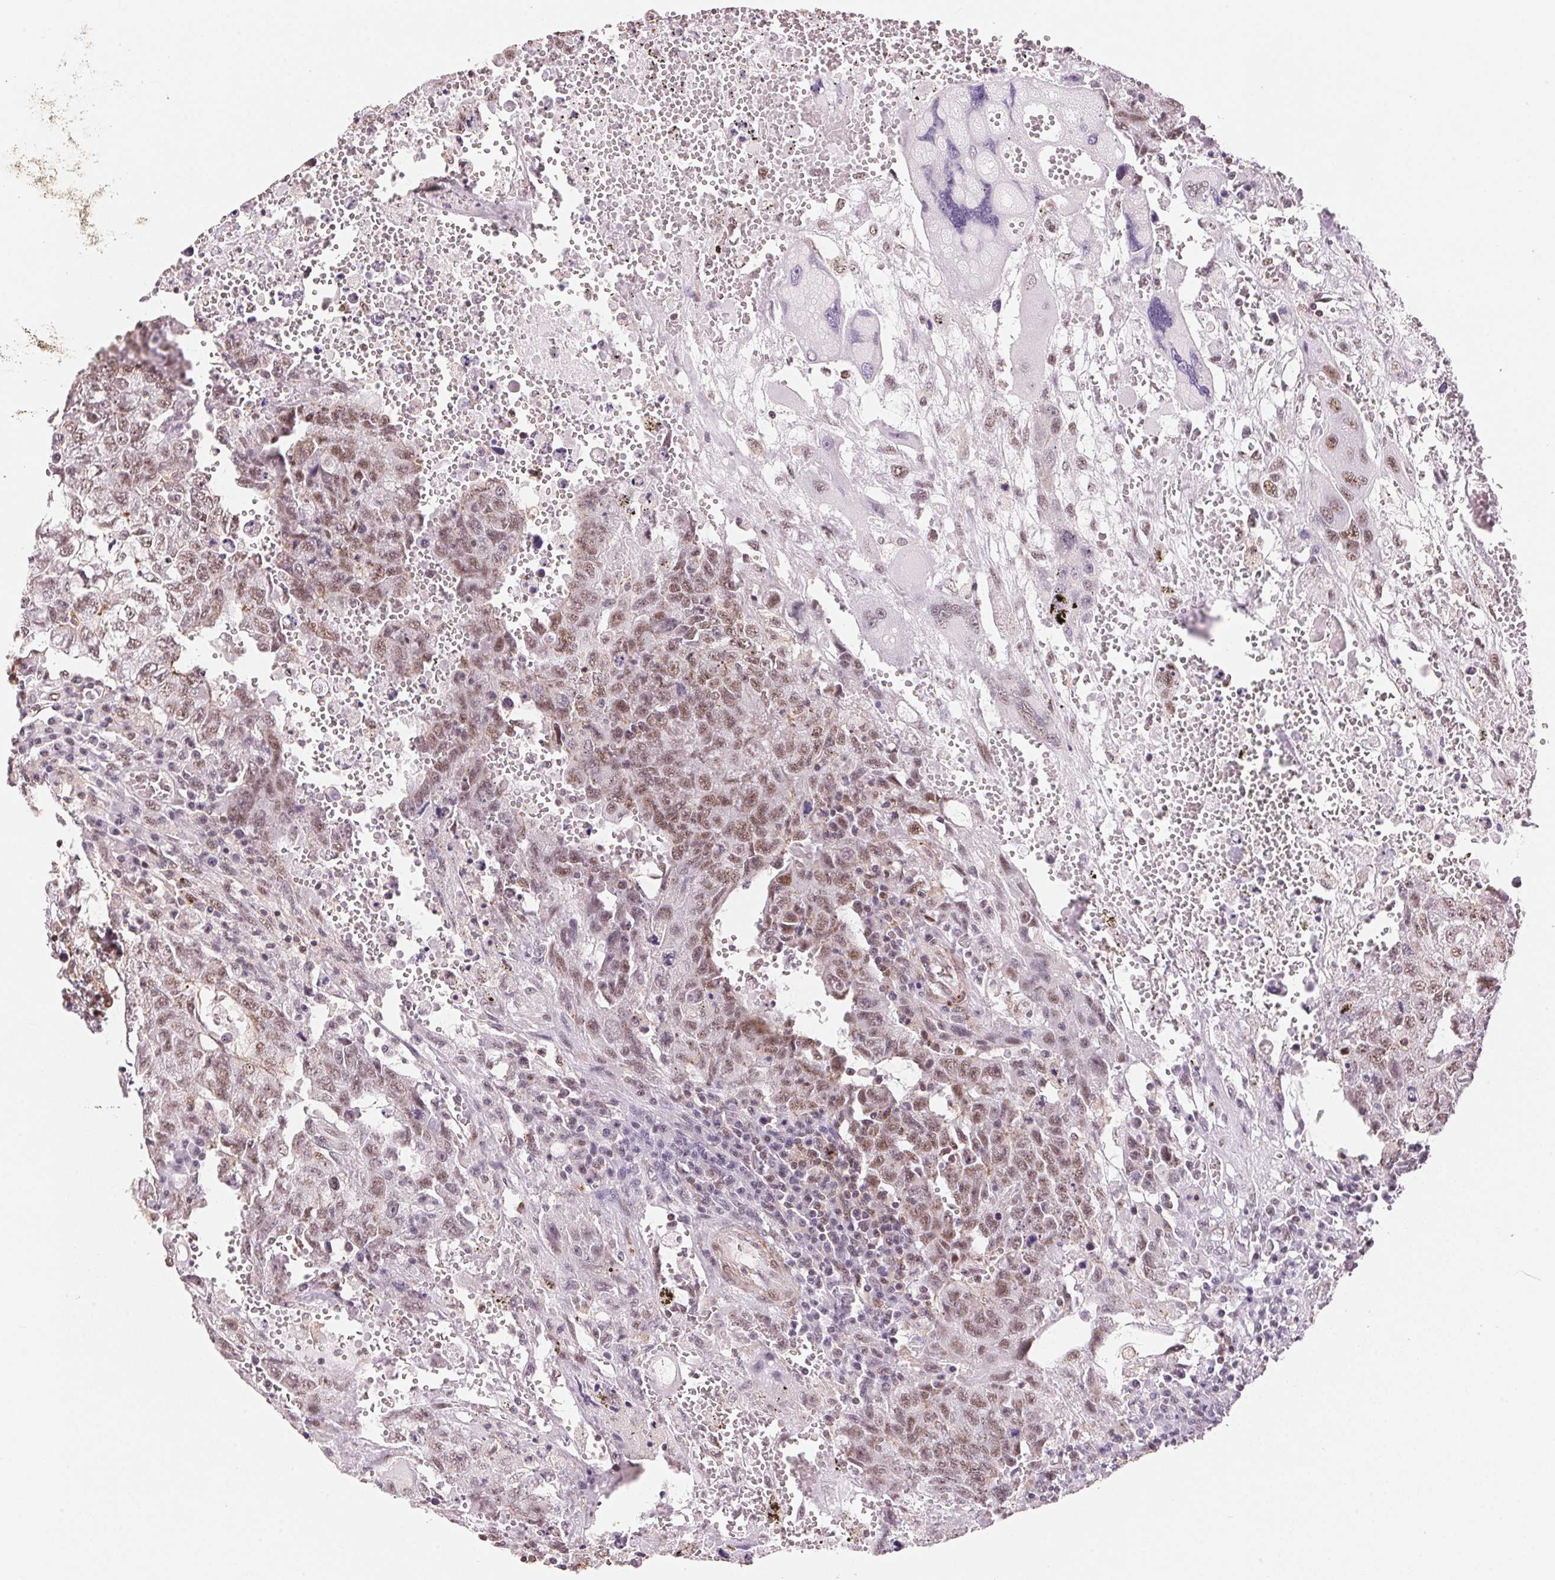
{"staining": {"intensity": "moderate", "quantity": ">75%", "location": "nuclear"}, "tissue": "testis cancer", "cell_type": "Tumor cells", "image_type": "cancer", "snomed": [{"axis": "morphology", "description": "Carcinoma, Embryonal, NOS"}, {"axis": "topography", "description": "Testis"}], "caption": "Testis embryonal carcinoma tissue demonstrates moderate nuclear staining in about >75% of tumor cells, visualized by immunohistochemistry.", "gene": "HNRNPDL", "patient": {"sex": "male", "age": 26}}